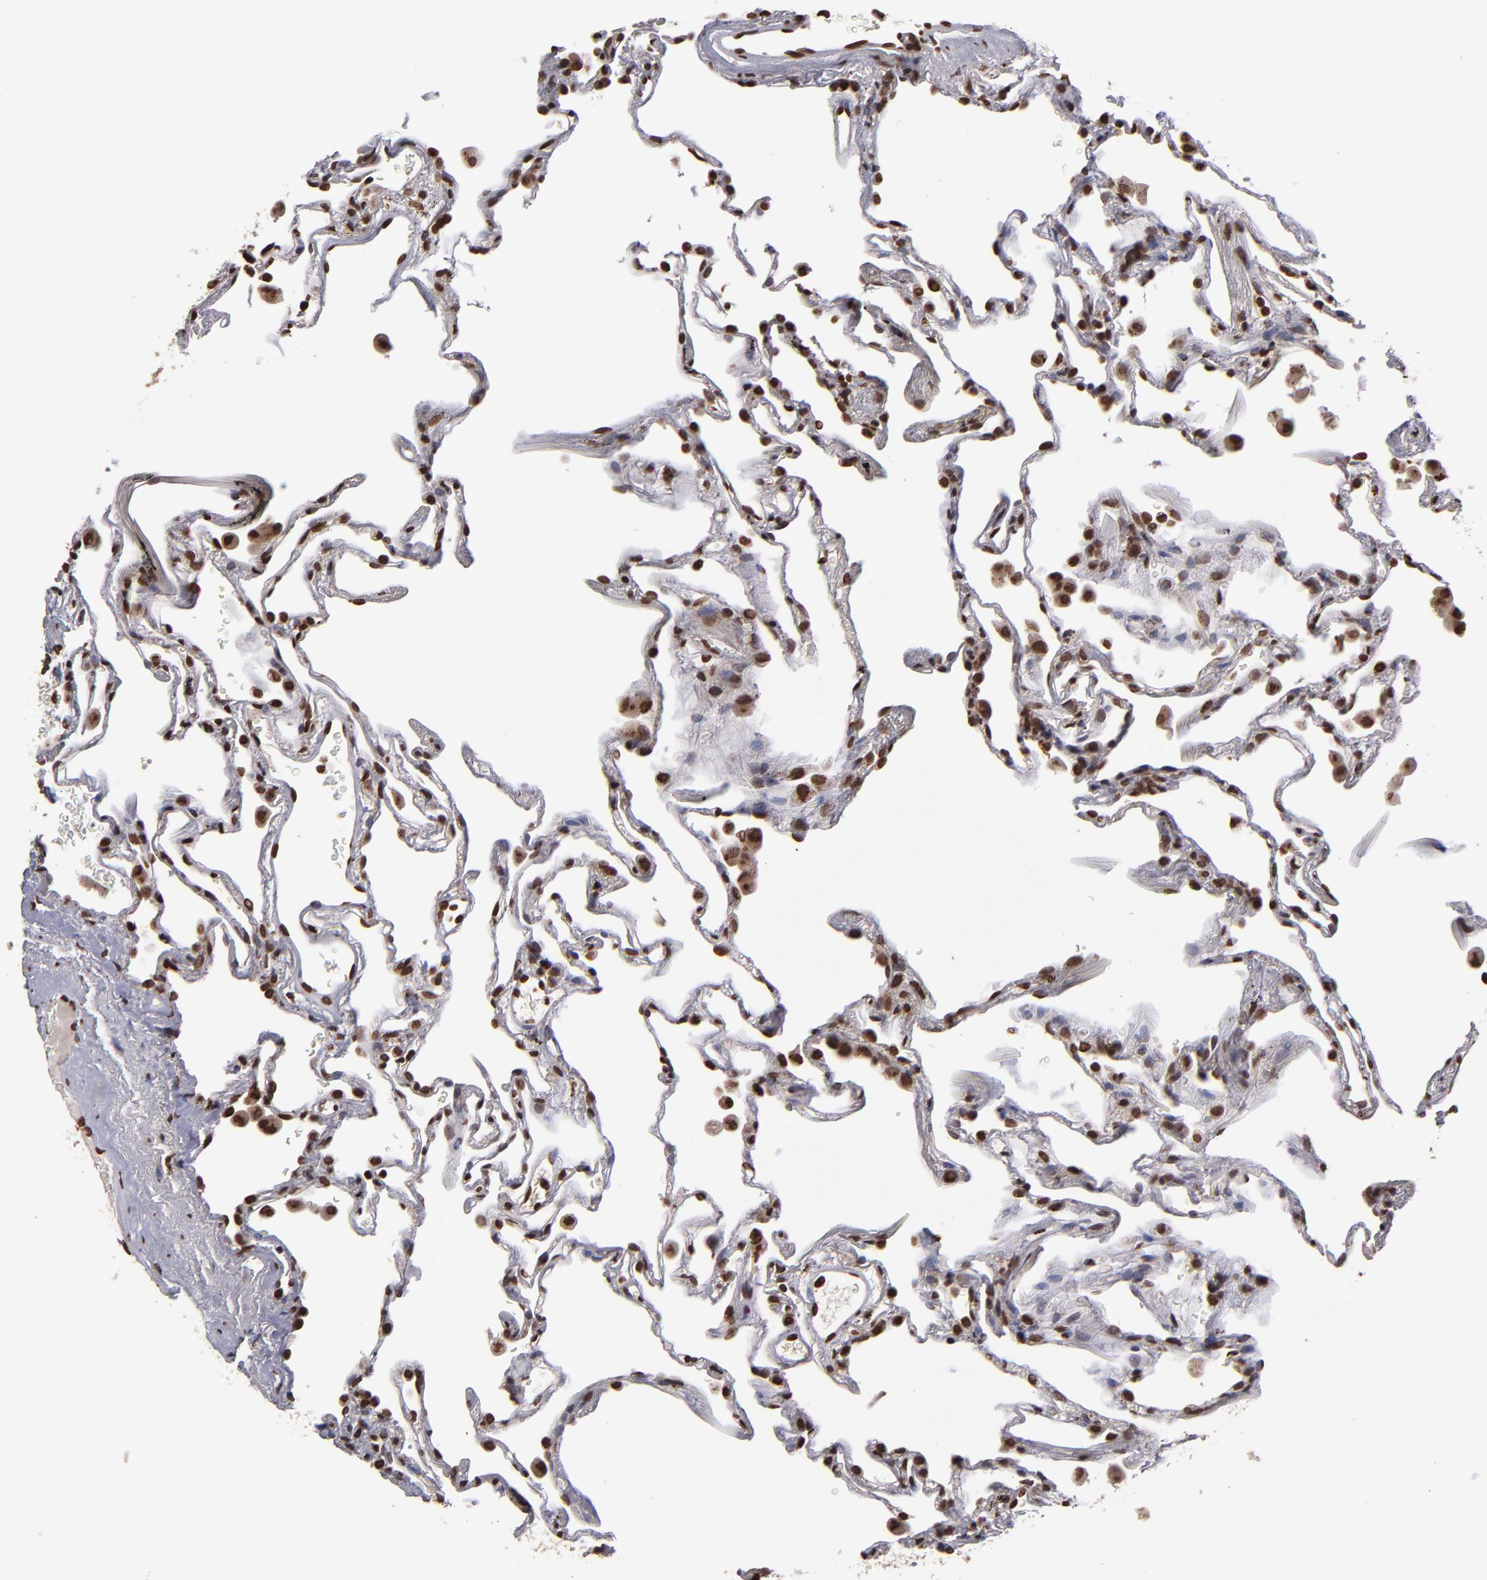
{"staining": {"intensity": "moderate", "quantity": ">75%", "location": "cytoplasmic/membranous,nuclear"}, "tissue": "lung", "cell_type": "Alveolar cells", "image_type": "normal", "snomed": [{"axis": "morphology", "description": "Normal tissue, NOS"}, {"axis": "morphology", "description": "Inflammation, NOS"}, {"axis": "topography", "description": "Lung"}], "caption": "Moderate cytoplasmic/membranous,nuclear positivity is identified in approximately >75% of alveolar cells in benign lung.", "gene": "CSDC2", "patient": {"sex": "male", "age": 69}}